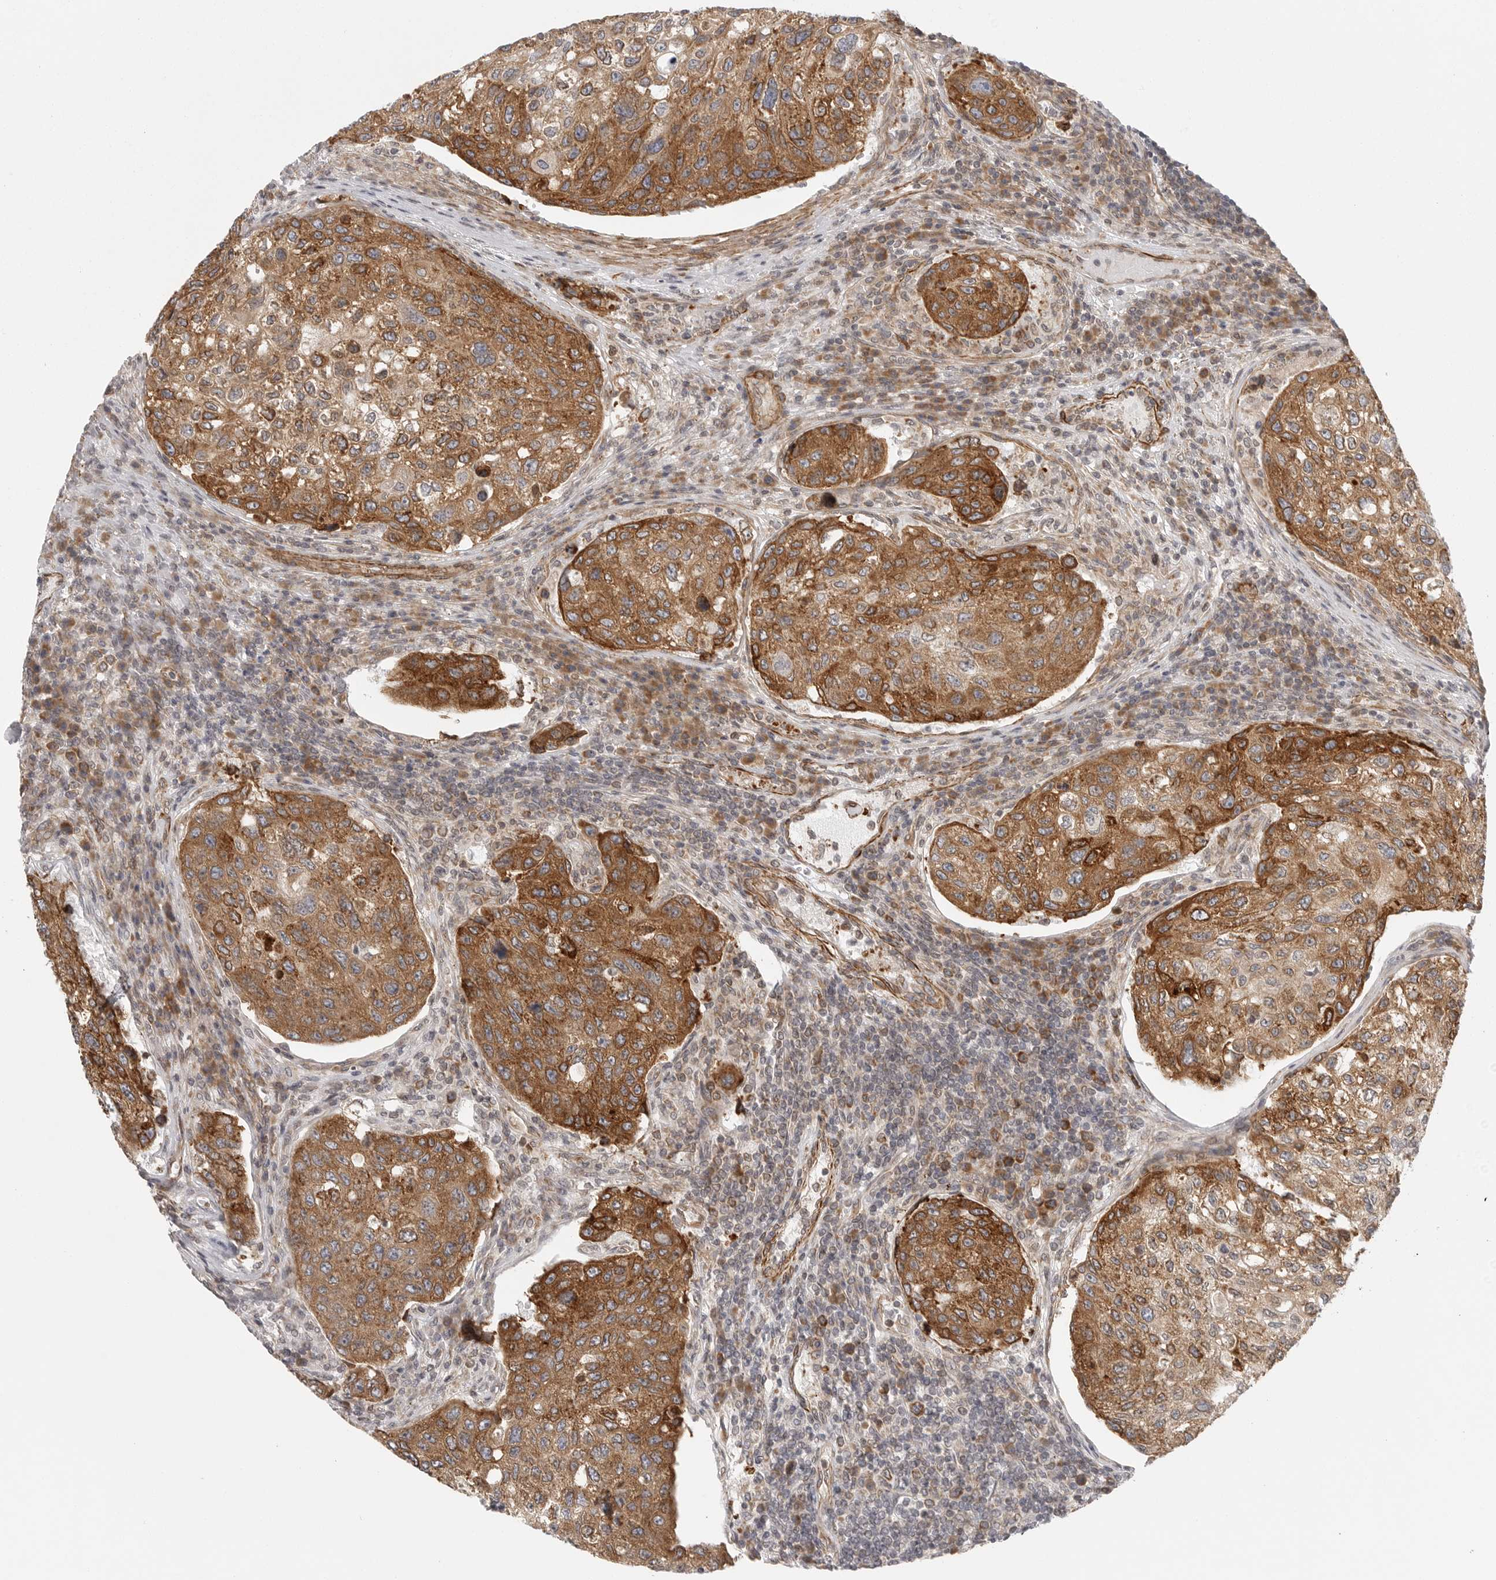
{"staining": {"intensity": "moderate", "quantity": ">75%", "location": "cytoplasmic/membranous"}, "tissue": "urothelial cancer", "cell_type": "Tumor cells", "image_type": "cancer", "snomed": [{"axis": "morphology", "description": "Urothelial carcinoma, High grade"}, {"axis": "topography", "description": "Lymph node"}, {"axis": "topography", "description": "Urinary bladder"}], "caption": "High-magnification brightfield microscopy of urothelial cancer stained with DAB (brown) and counterstained with hematoxylin (blue). tumor cells exhibit moderate cytoplasmic/membranous positivity is identified in approximately>75% of cells. (brown staining indicates protein expression, while blue staining denotes nuclei).", "gene": "CERS2", "patient": {"sex": "male", "age": 51}}